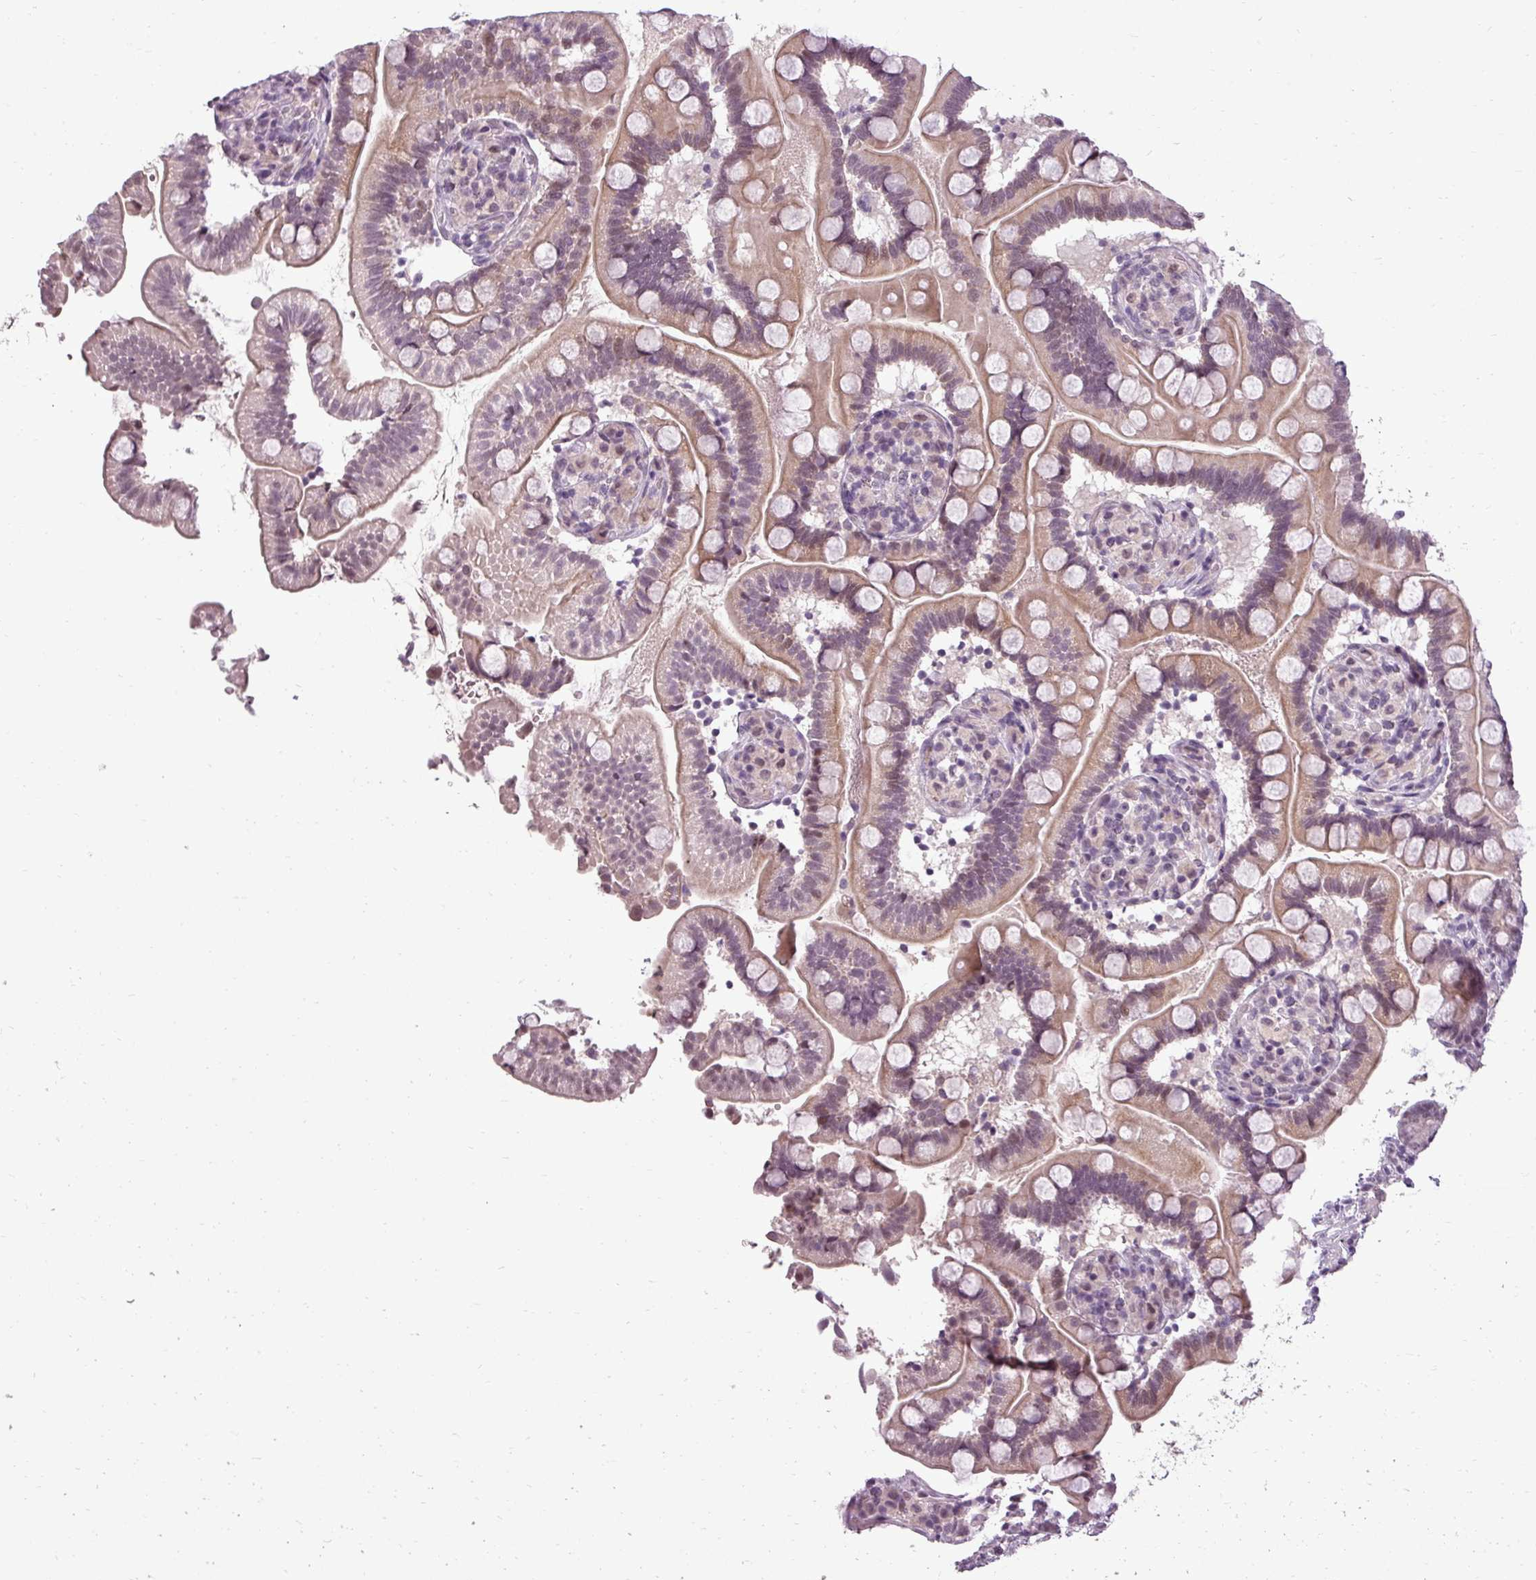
{"staining": {"intensity": "moderate", "quantity": ">75%", "location": "cytoplasmic/membranous,nuclear"}, "tissue": "small intestine", "cell_type": "Glandular cells", "image_type": "normal", "snomed": [{"axis": "morphology", "description": "Normal tissue, NOS"}, {"axis": "topography", "description": "Small intestine"}], "caption": "Small intestine stained with a brown dye shows moderate cytoplasmic/membranous,nuclear positive staining in approximately >75% of glandular cells.", "gene": "BCAS3", "patient": {"sex": "female", "age": 64}}